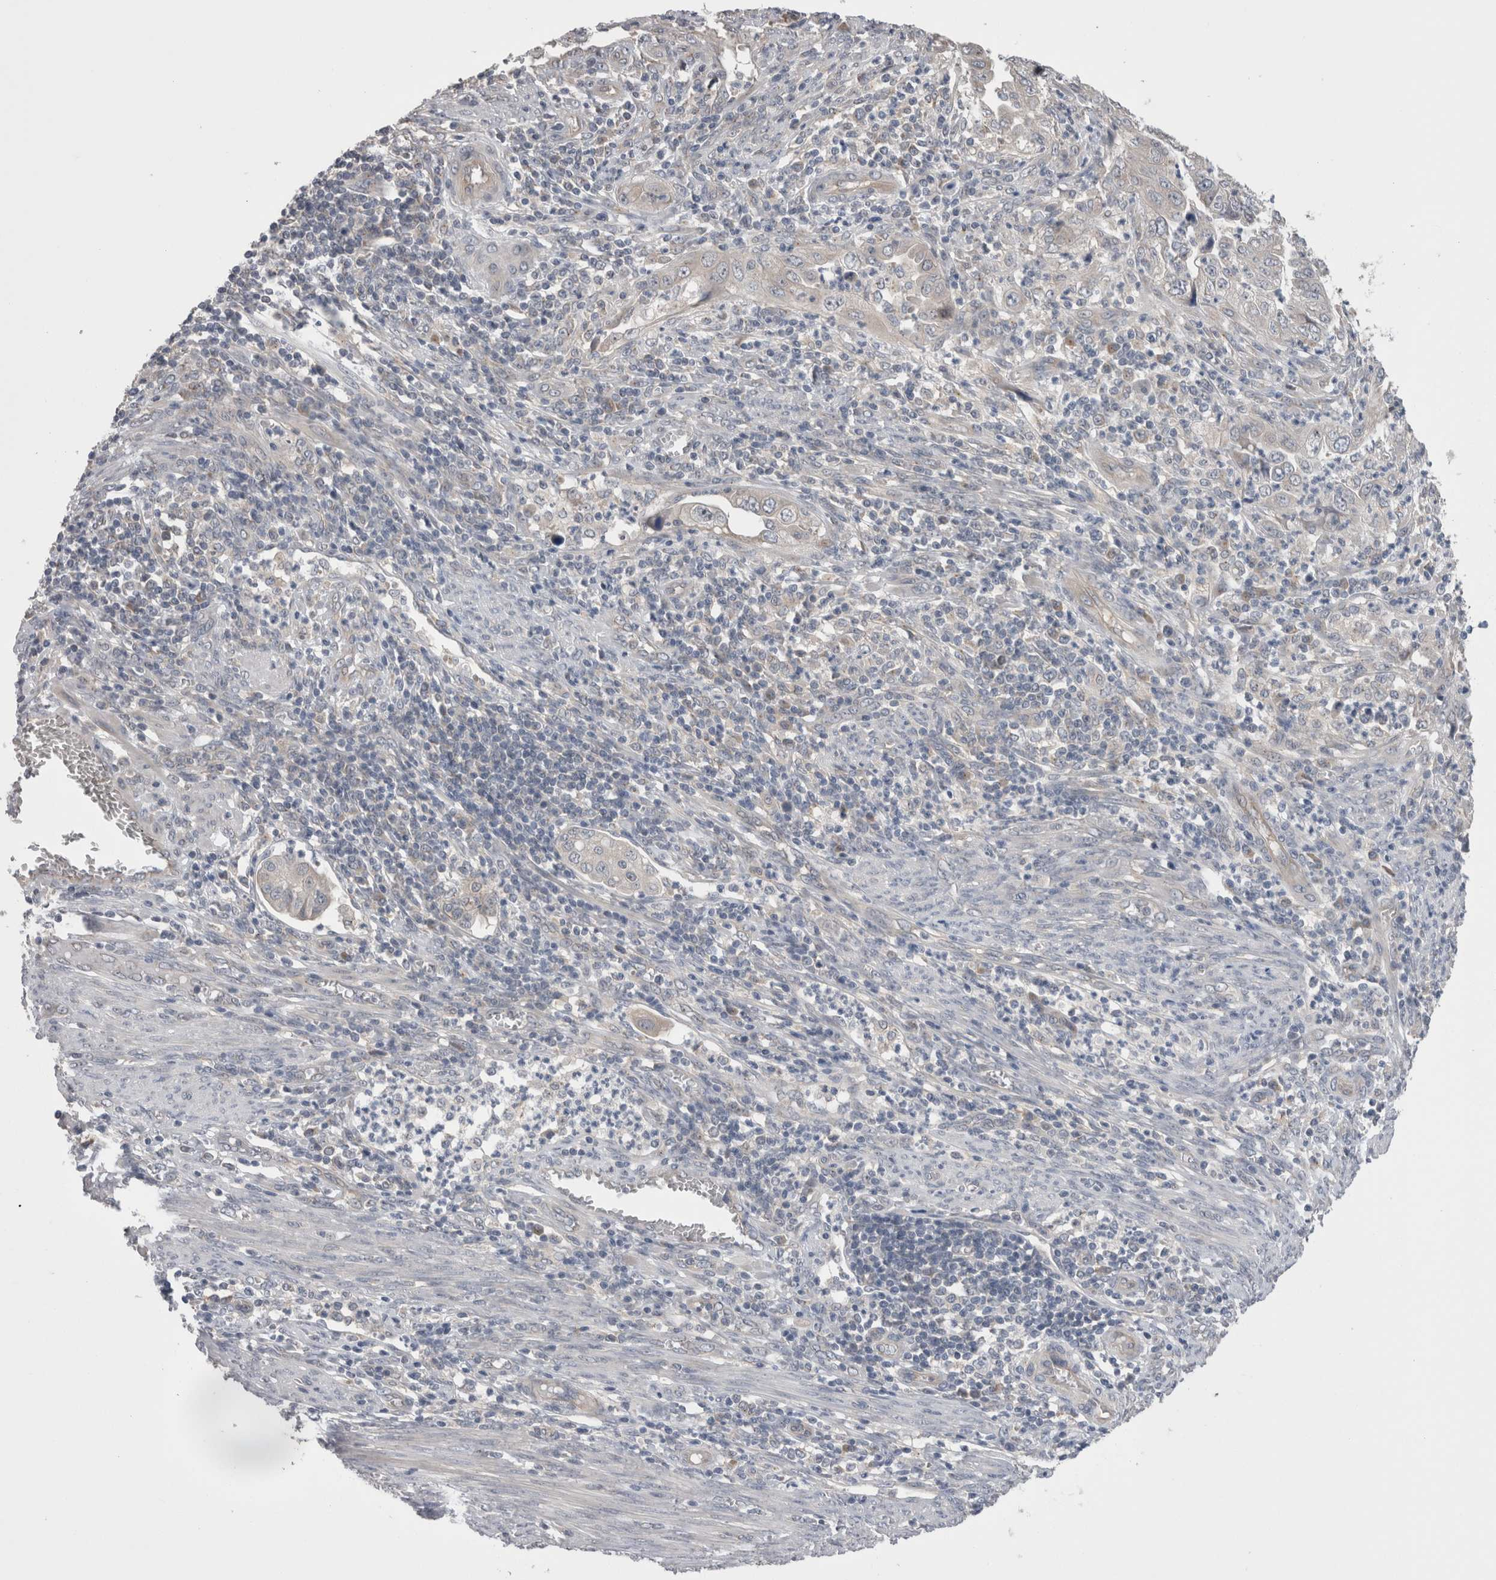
{"staining": {"intensity": "negative", "quantity": "none", "location": "none"}, "tissue": "endometrial cancer", "cell_type": "Tumor cells", "image_type": "cancer", "snomed": [{"axis": "morphology", "description": "Adenocarcinoma, NOS"}, {"axis": "topography", "description": "Endometrium"}], "caption": "DAB (3,3'-diaminobenzidine) immunohistochemical staining of human endometrial adenocarcinoma reveals no significant expression in tumor cells.", "gene": "DCTN6", "patient": {"sex": "female", "age": 51}}